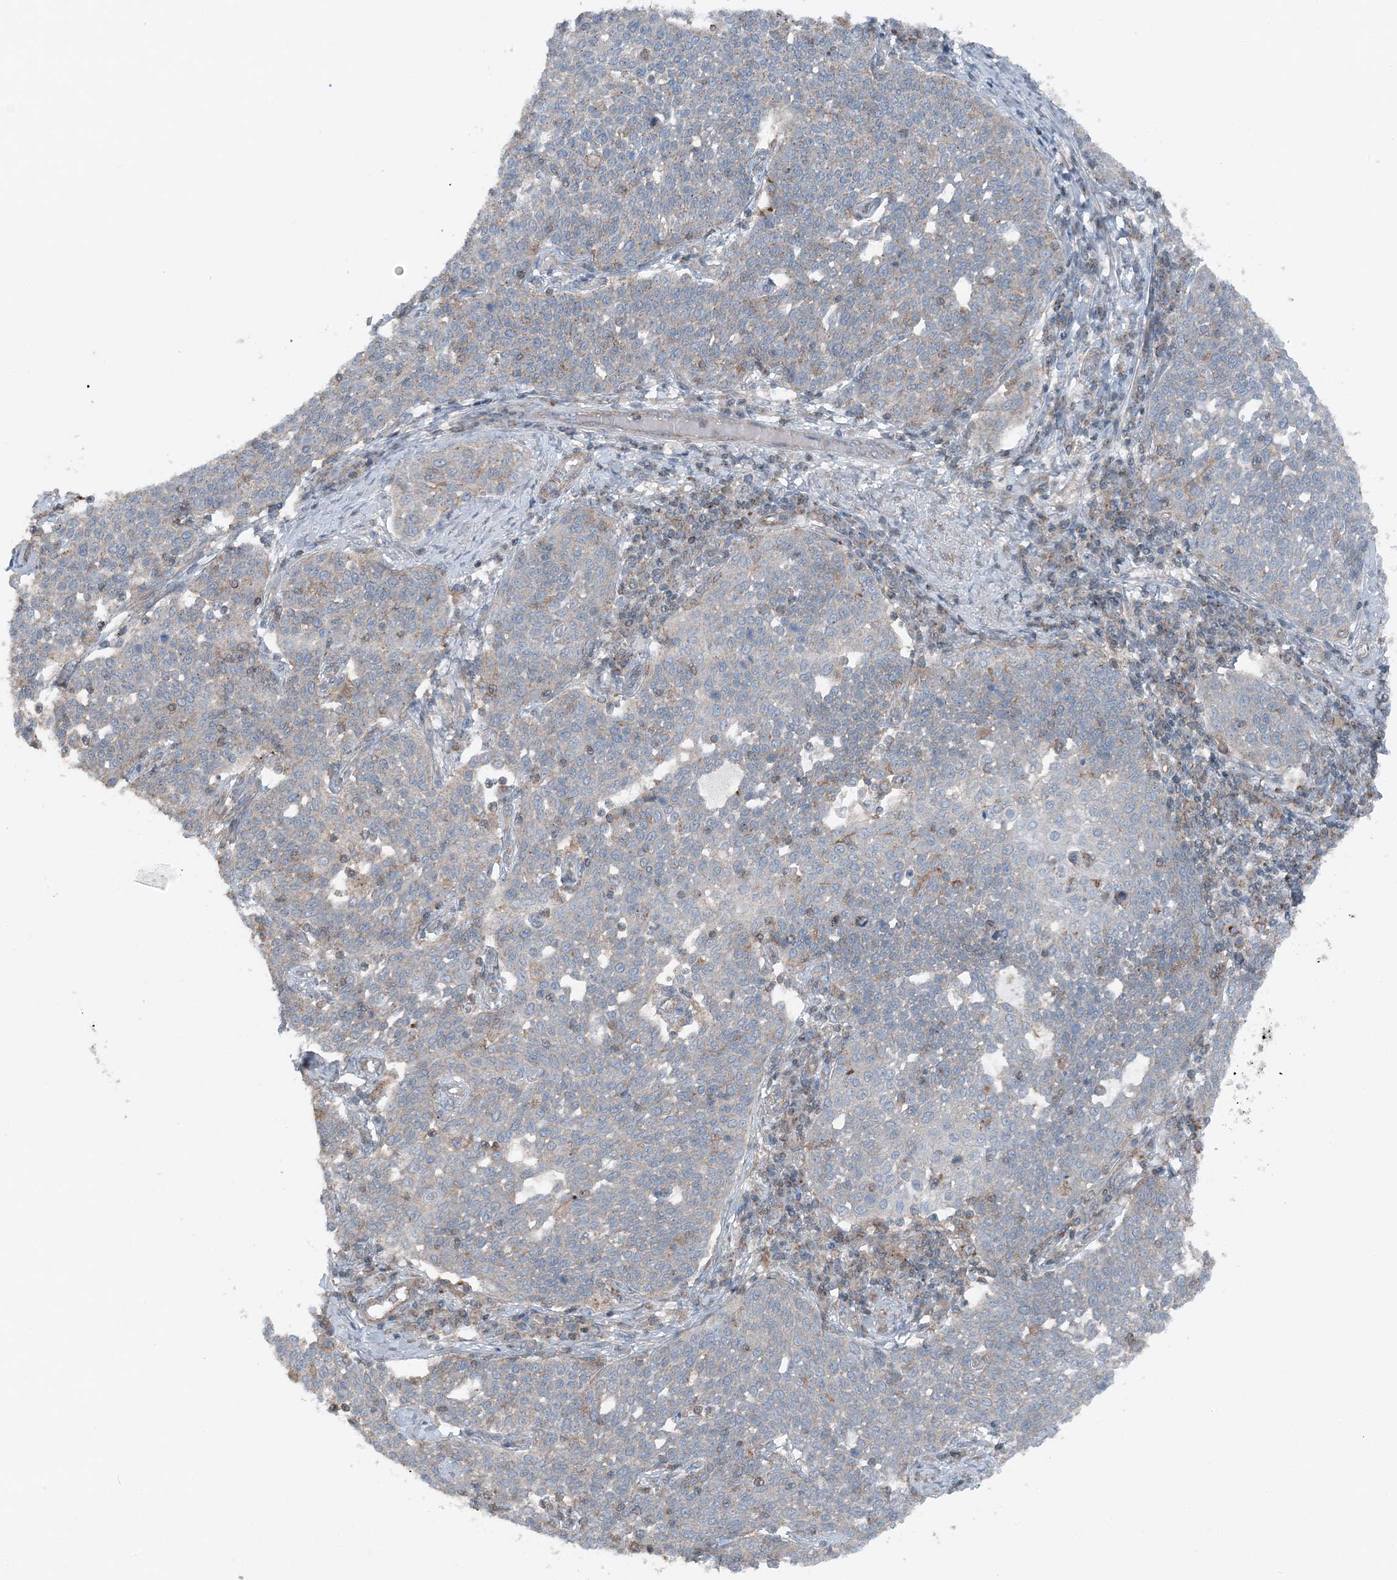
{"staining": {"intensity": "negative", "quantity": "none", "location": "none"}, "tissue": "cervical cancer", "cell_type": "Tumor cells", "image_type": "cancer", "snomed": [{"axis": "morphology", "description": "Squamous cell carcinoma, NOS"}, {"axis": "topography", "description": "Cervix"}], "caption": "There is no significant staining in tumor cells of cervical squamous cell carcinoma.", "gene": "KY", "patient": {"sex": "female", "age": 34}}